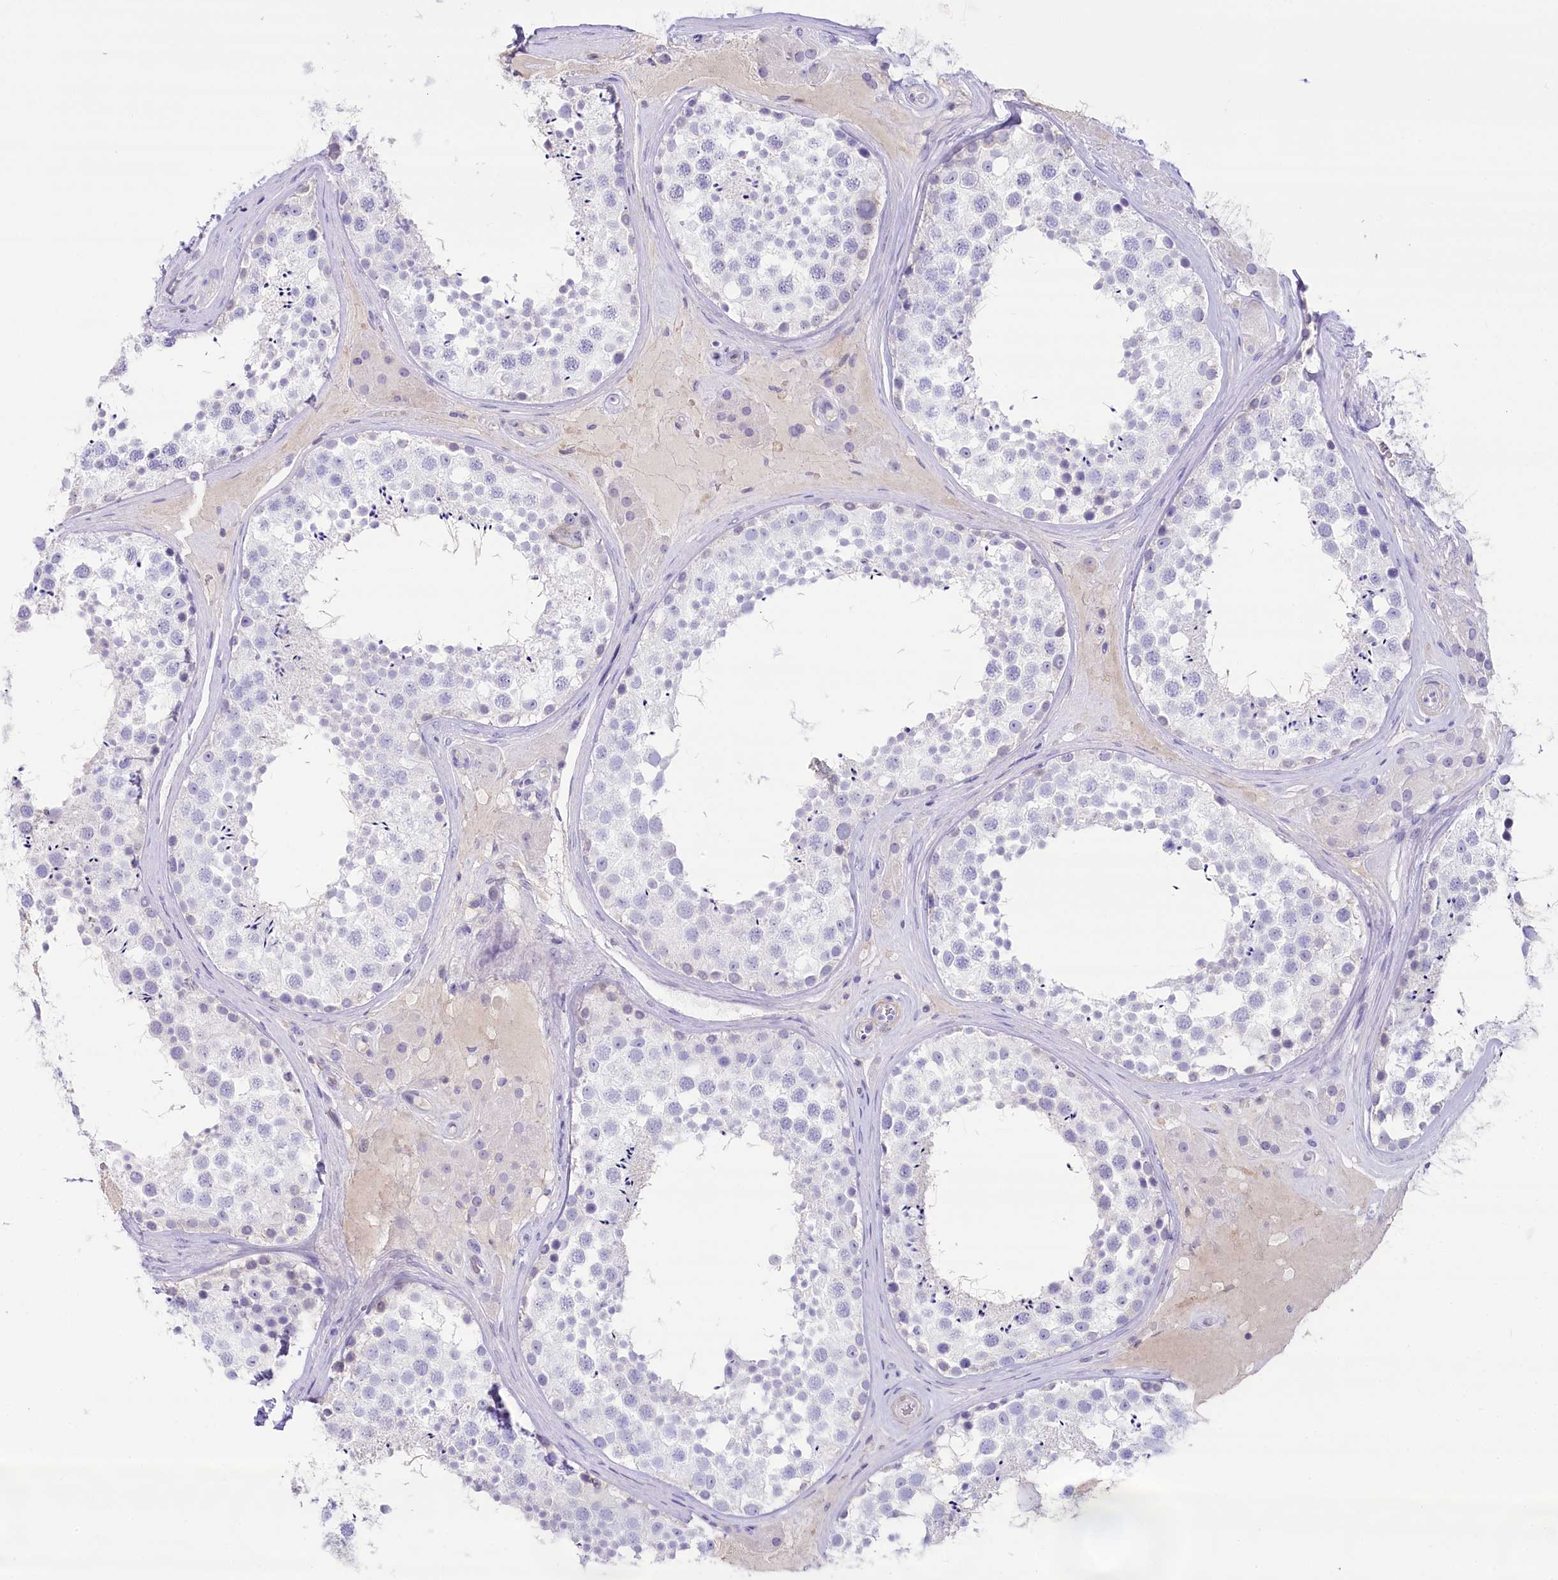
{"staining": {"intensity": "negative", "quantity": "none", "location": "none"}, "tissue": "testis", "cell_type": "Cells in seminiferous ducts", "image_type": "normal", "snomed": [{"axis": "morphology", "description": "Normal tissue, NOS"}, {"axis": "topography", "description": "Testis"}], "caption": "Micrograph shows no protein positivity in cells in seminiferous ducts of normal testis.", "gene": "MYOZ1", "patient": {"sex": "male", "age": 46}}